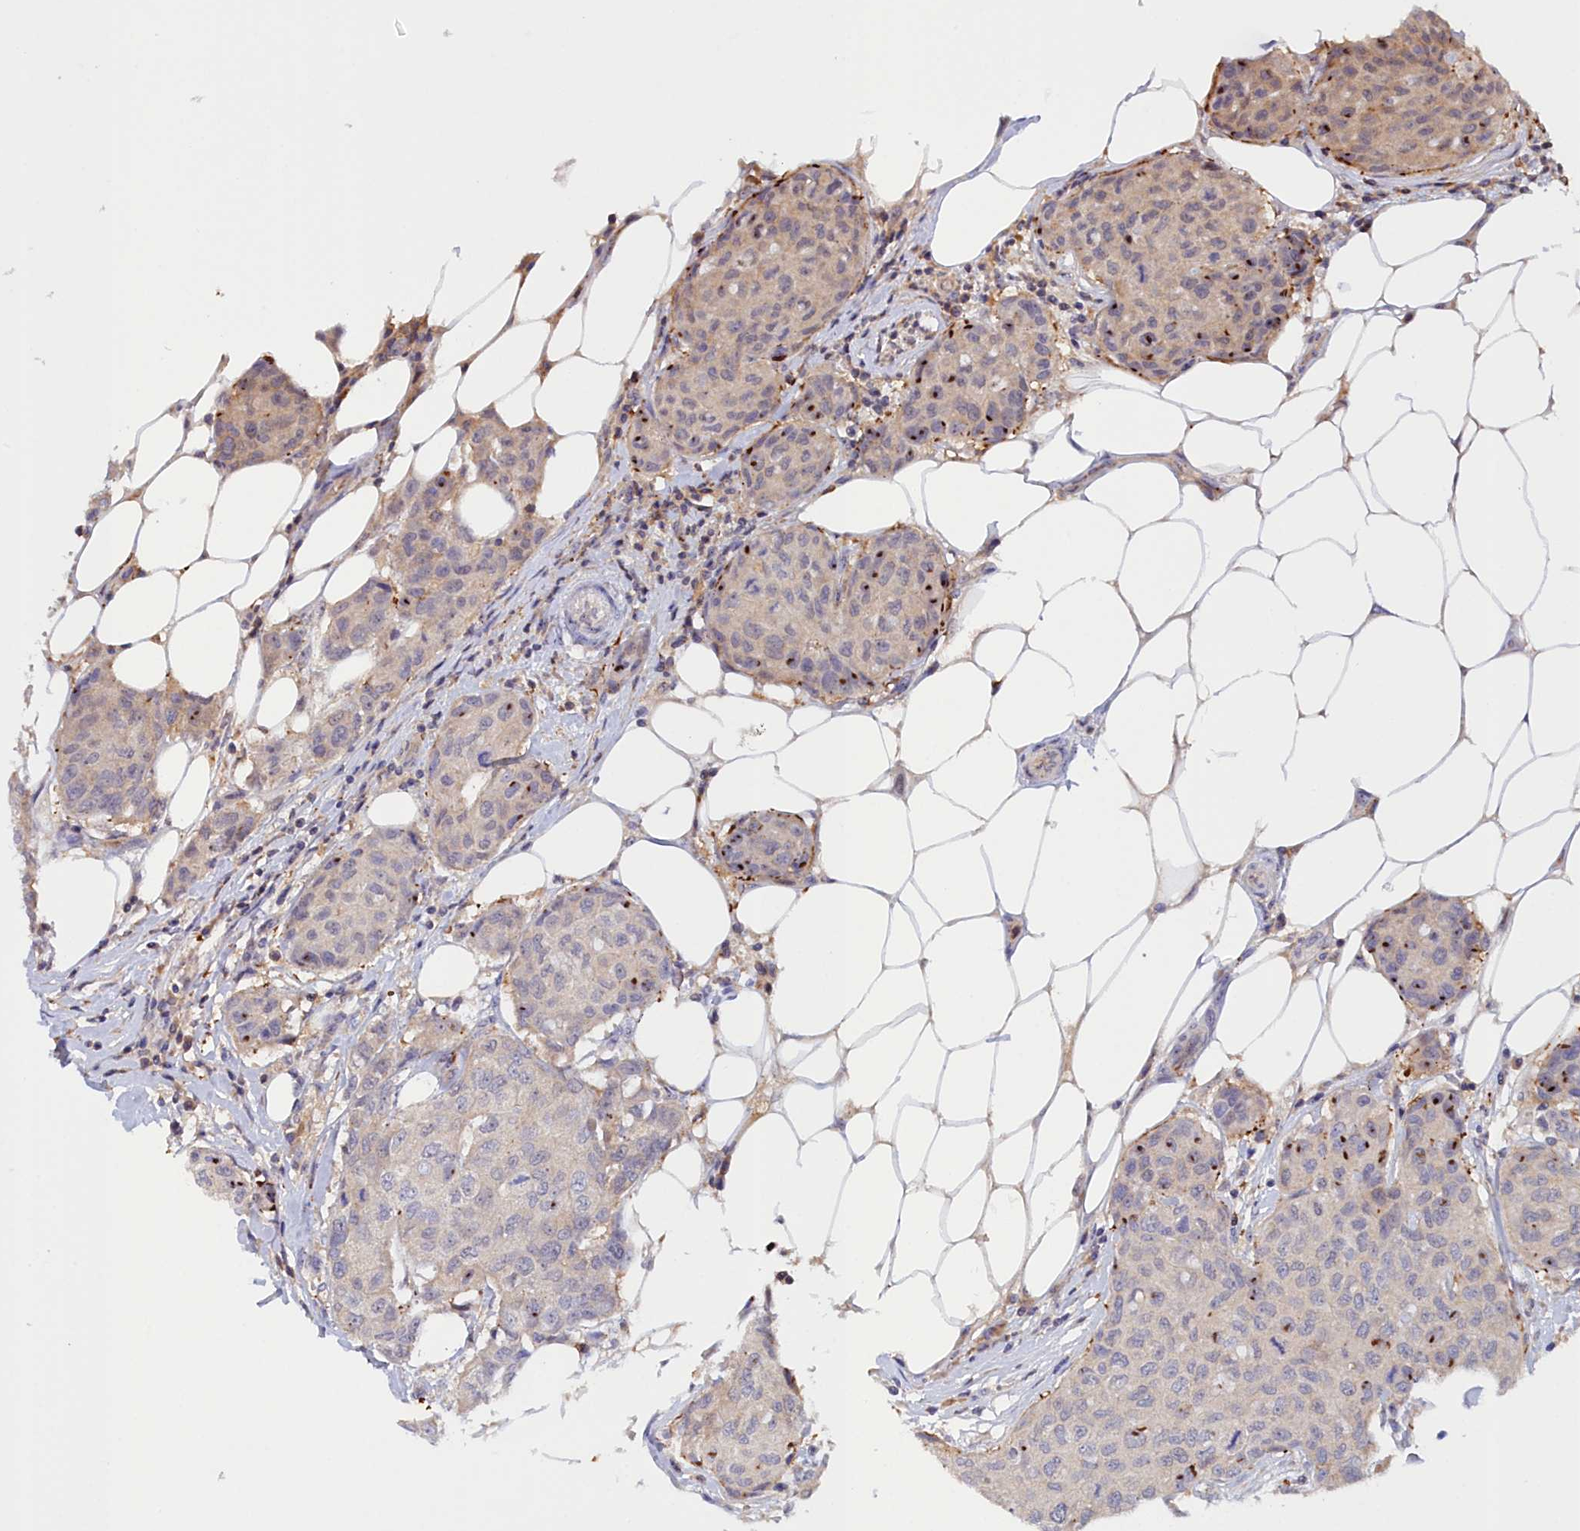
{"staining": {"intensity": "weak", "quantity": "<25%", "location": "cytoplasmic/membranous"}, "tissue": "breast cancer", "cell_type": "Tumor cells", "image_type": "cancer", "snomed": [{"axis": "morphology", "description": "Duct carcinoma"}, {"axis": "topography", "description": "Breast"}], "caption": "DAB immunohistochemical staining of human breast invasive ductal carcinoma displays no significant staining in tumor cells.", "gene": "NEURL4", "patient": {"sex": "female", "age": 80}}